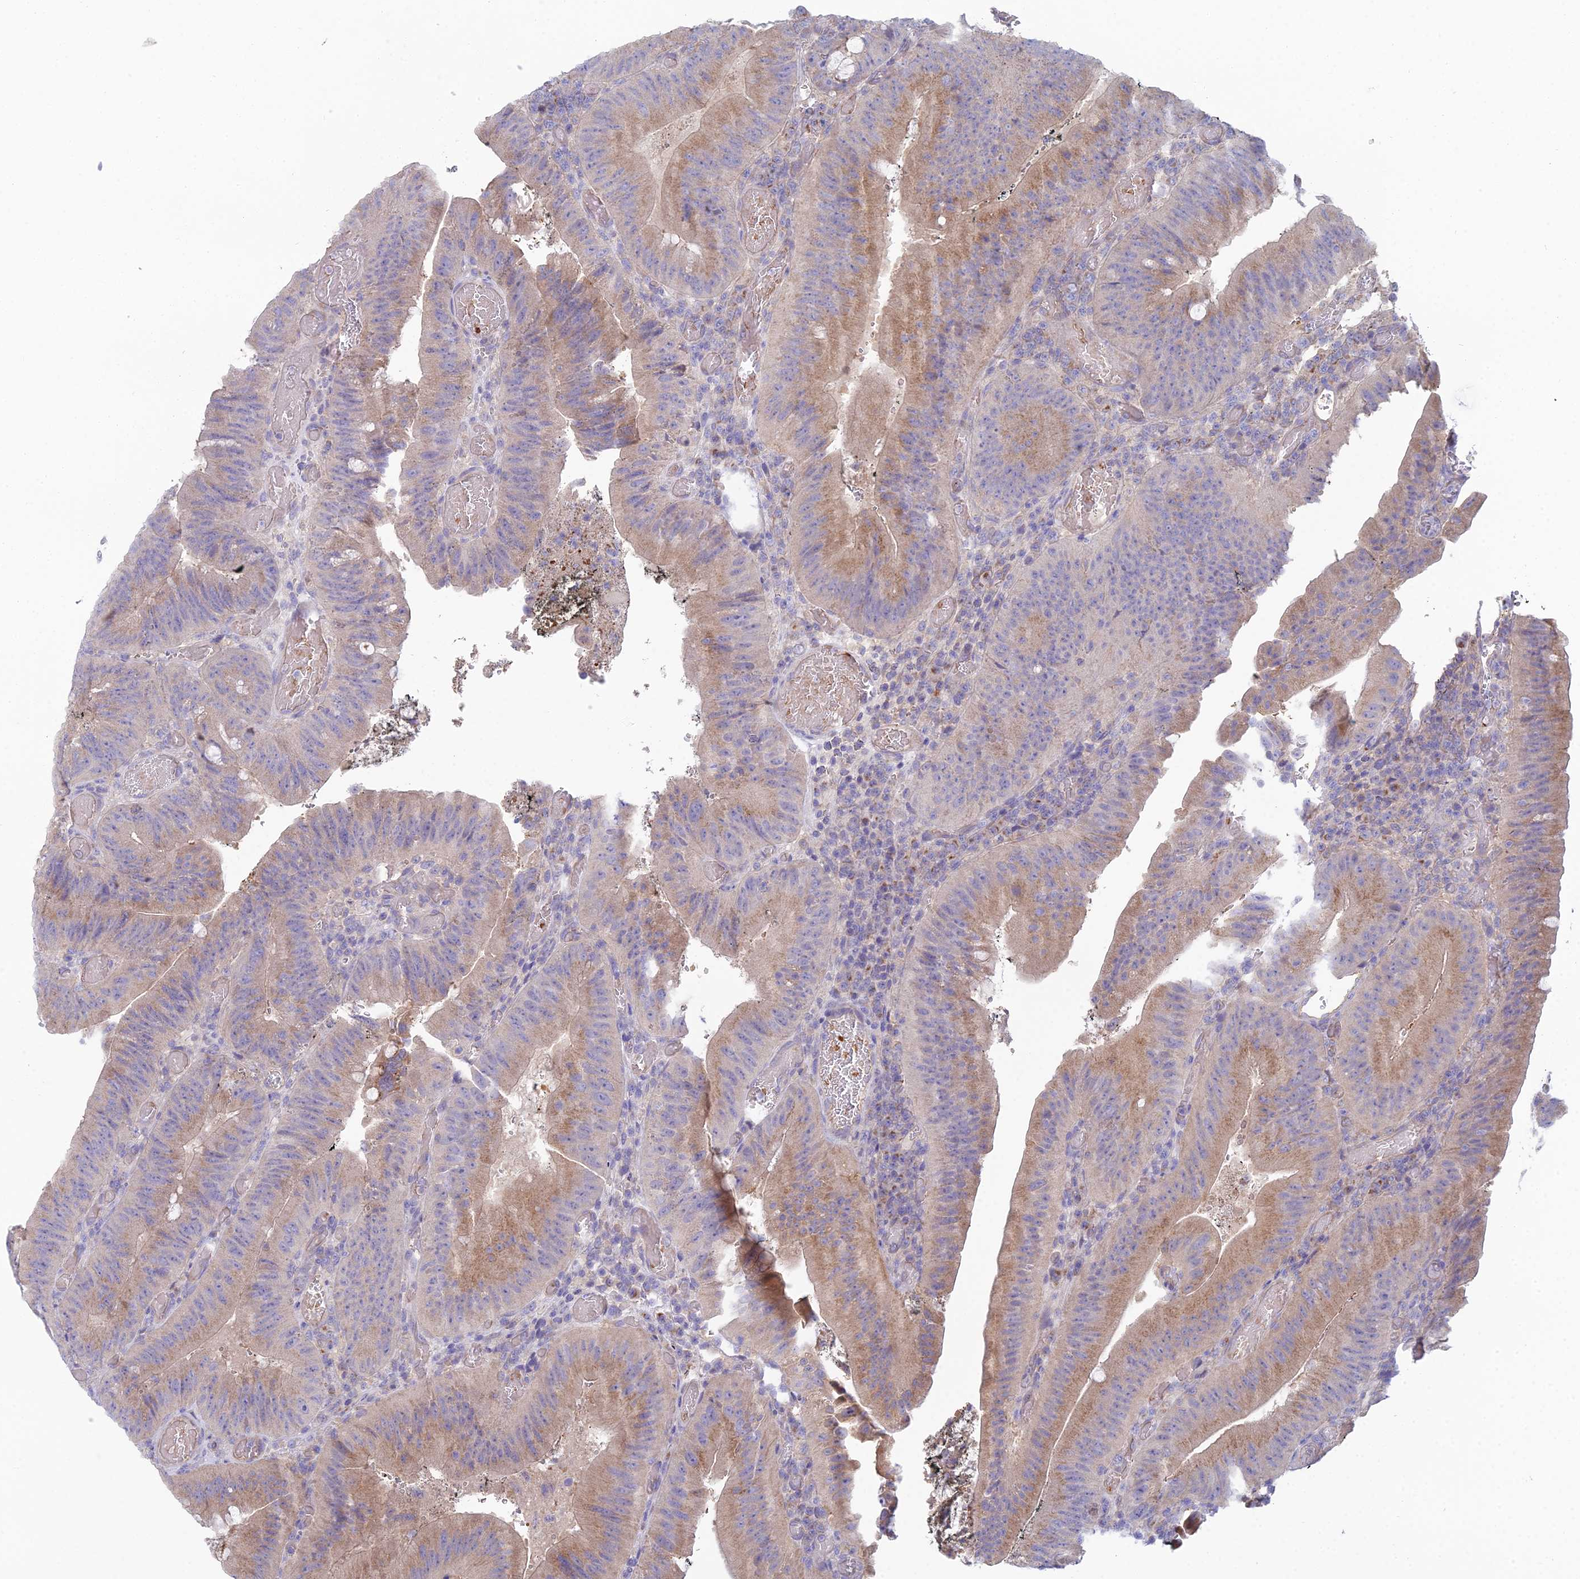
{"staining": {"intensity": "moderate", "quantity": ">75%", "location": "cytoplasmic/membranous"}, "tissue": "colorectal cancer", "cell_type": "Tumor cells", "image_type": "cancer", "snomed": [{"axis": "morphology", "description": "Adenocarcinoma, NOS"}, {"axis": "topography", "description": "Colon"}], "caption": "Immunohistochemistry of colorectal cancer reveals medium levels of moderate cytoplasmic/membranous staining in approximately >75% of tumor cells.", "gene": "ZNF564", "patient": {"sex": "female", "age": 43}}